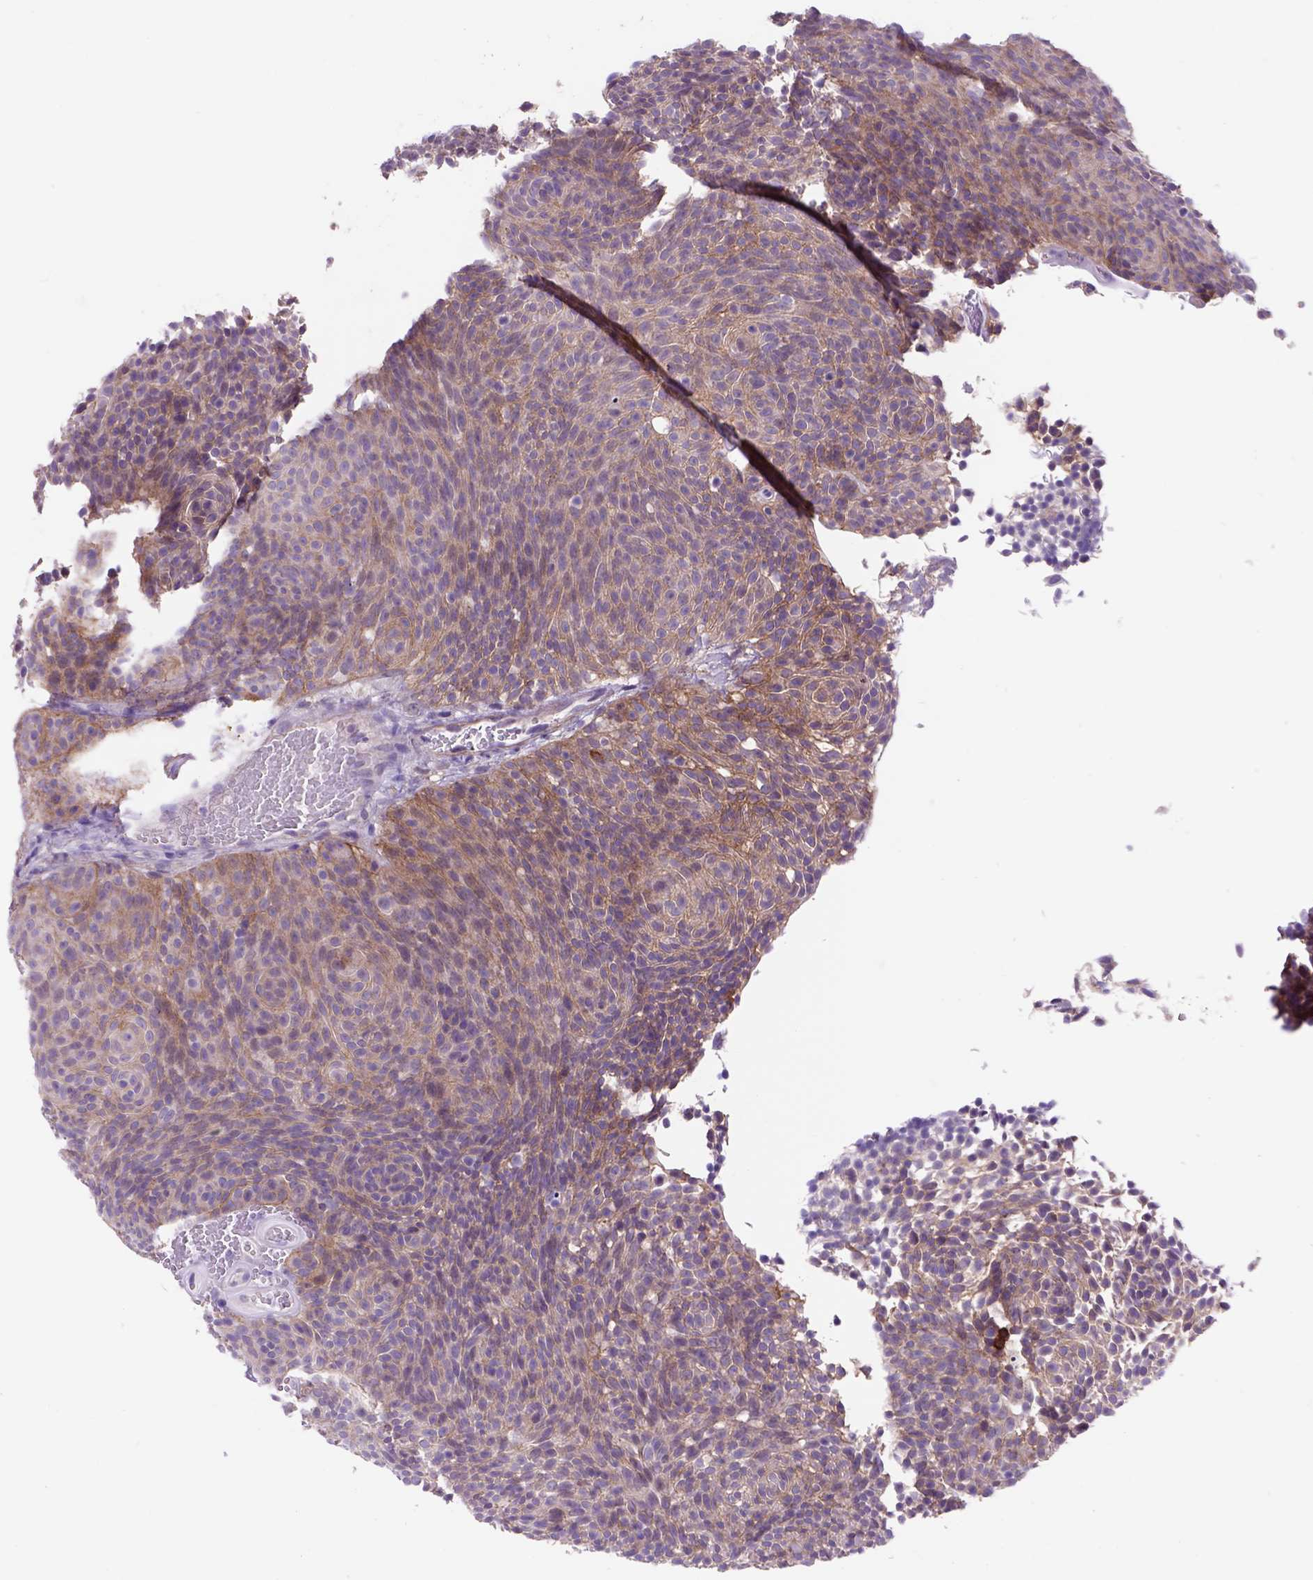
{"staining": {"intensity": "weak", "quantity": ">75%", "location": "cytoplasmic/membranous"}, "tissue": "urothelial cancer", "cell_type": "Tumor cells", "image_type": "cancer", "snomed": [{"axis": "morphology", "description": "Urothelial carcinoma, Low grade"}, {"axis": "topography", "description": "Urinary bladder"}], "caption": "High-power microscopy captured an immunohistochemistry (IHC) photomicrograph of low-grade urothelial carcinoma, revealing weak cytoplasmic/membranous expression in approximately >75% of tumor cells. Using DAB (brown) and hematoxylin (blue) stains, captured at high magnification using brightfield microscopy.", "gene": "EGFR", "patient": {"sex": "male", "age": 77}}